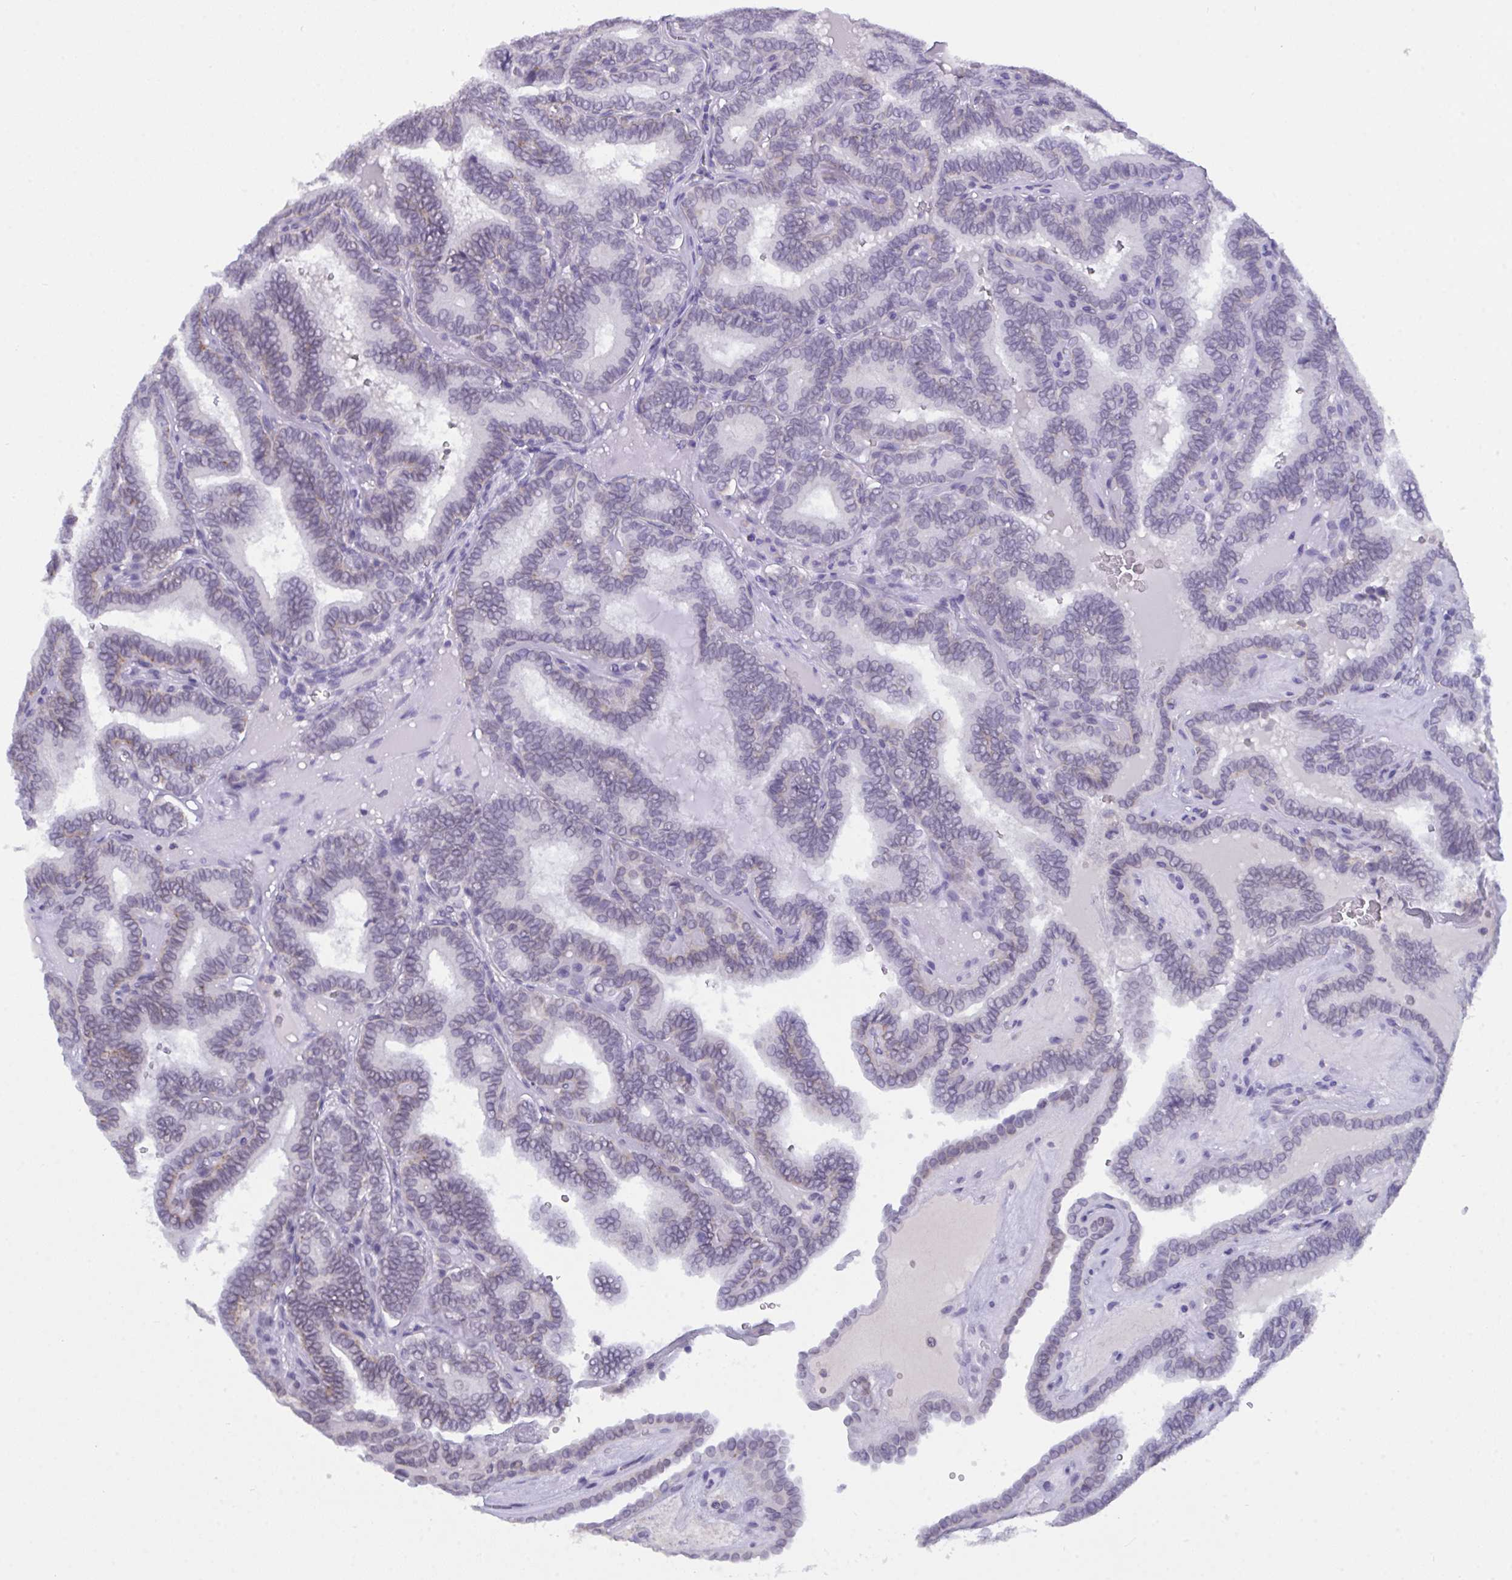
{"staining": {"intensity": "negative", "quantity": "none", "location": "none"}, "tissue": "thyroid cancer", "cell_type": "Tumor cells", "image_type": "cancer", "snomed": [{"axis": "morphology", "description": "Papillary adenocarcinoma, NOS"}, {"axis": "topography", "description": "Thyroid gland"}], "caption": "Immunohistochemical staining of thyroid cancer demonstrates no significant staining in tumor cells.", "gene": "SERPINB13", "patient": {"sex": "female", "age": 21}}